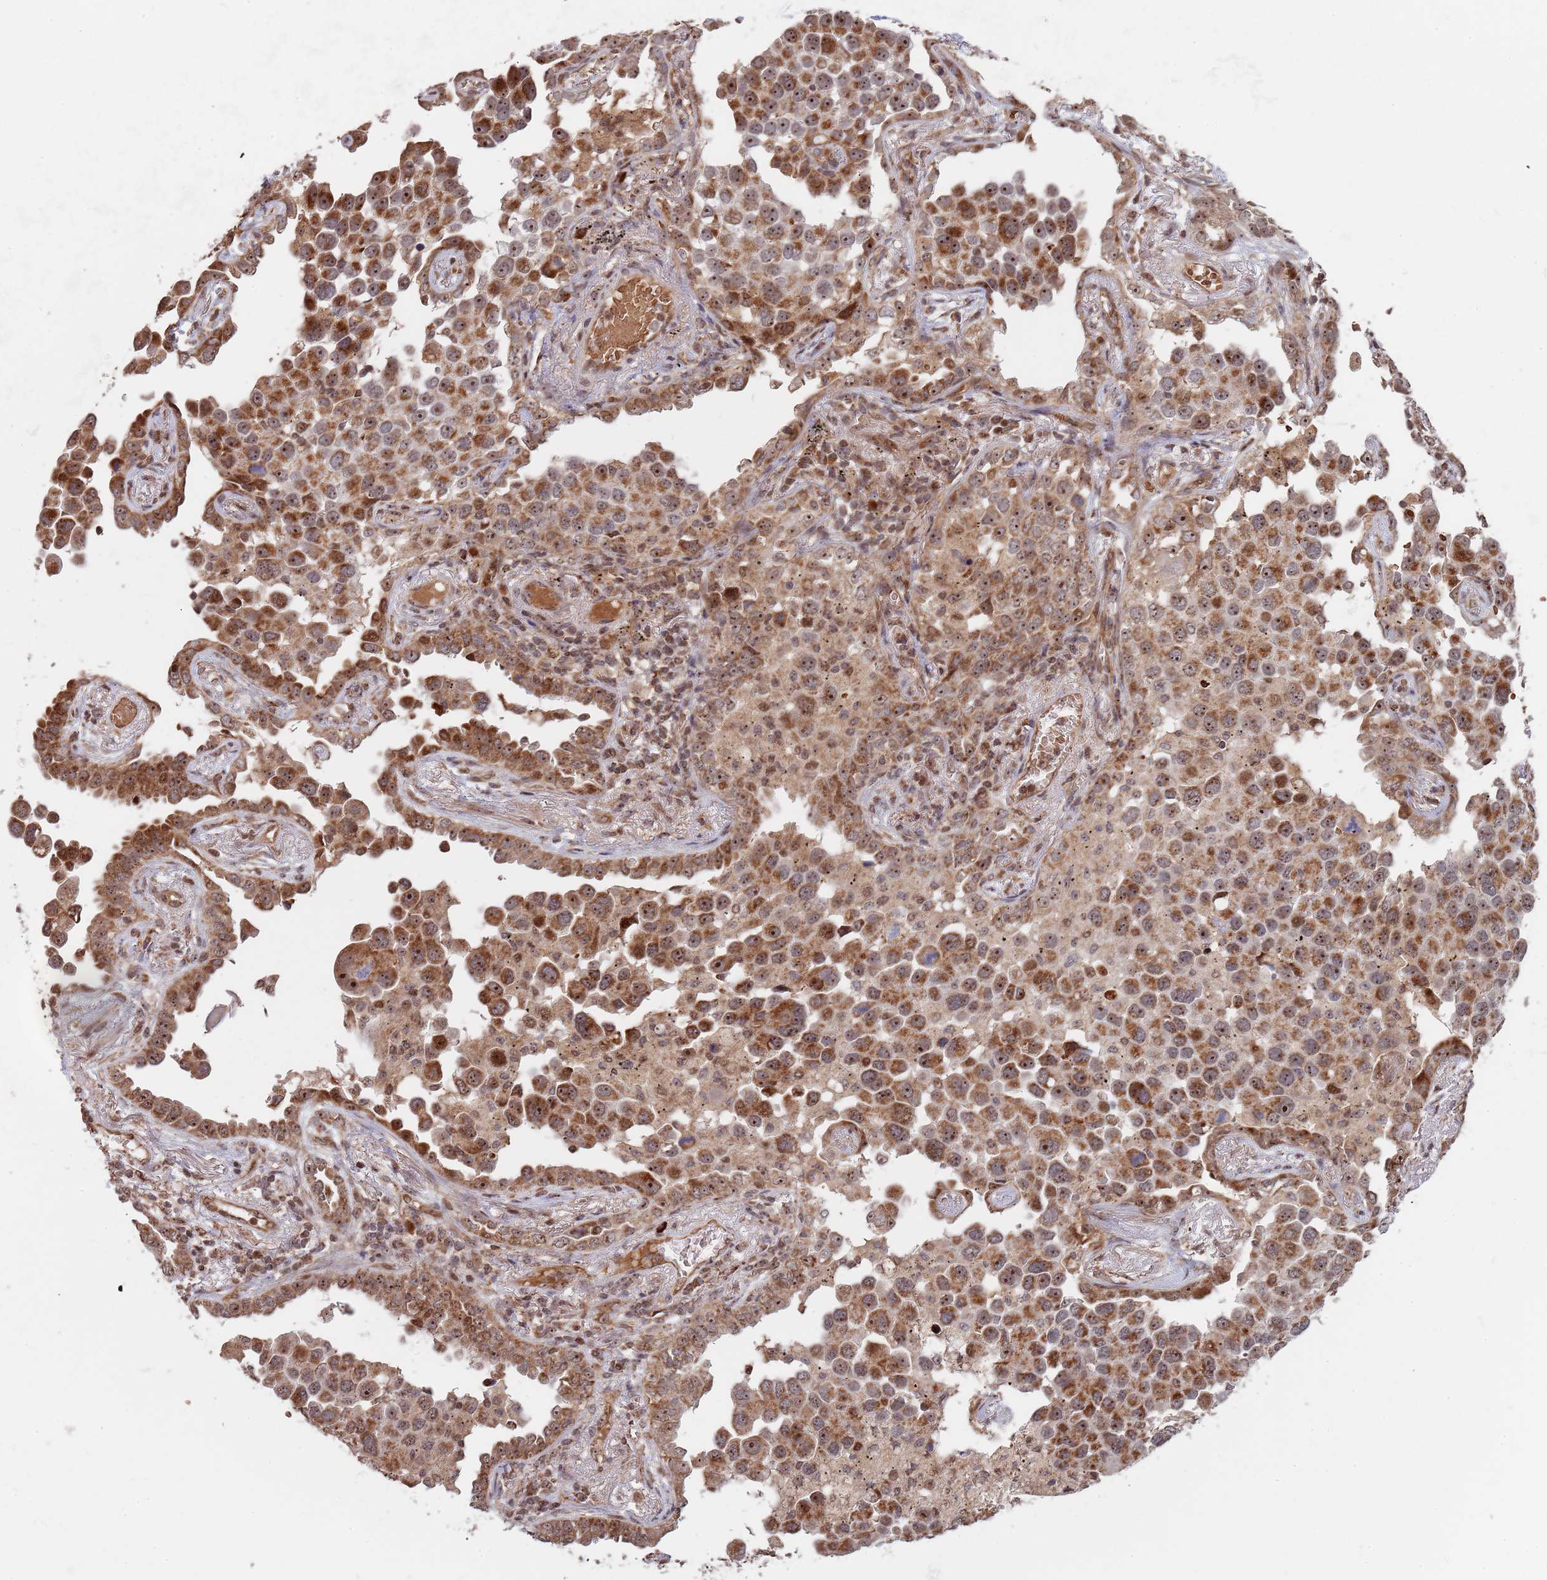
{"staining": {"intensity": "moderate", "quantity": ">75%", "location": "cytoplasmic/membranous,nuclear"}, "tissue": "lung cancer", "cell_type": "Tumor cells", "image_type": "cancer", "snomed": [{"axis": "morphology", "description": "Adenocarcinoma, NOS"}, {"axis": "topography", "description": "Lung"}], "caption": "High-magnification brightfield microscopy of lung adenocarcinoma stained with DAB (3,3'-diaminobenzidine) (brown) and counterstained with hematoxylin (blue). tumor cells exhibit moderate cytoplasmic/membranous and nuclear staining is present in approximately>75% of cells. (Stains: DAB in brown, nuclei in blue, Microscopy: brightfield microscopy at high magnification).", "gene": "DCHS1", "patient": {"sex": "male", "age": 67}}